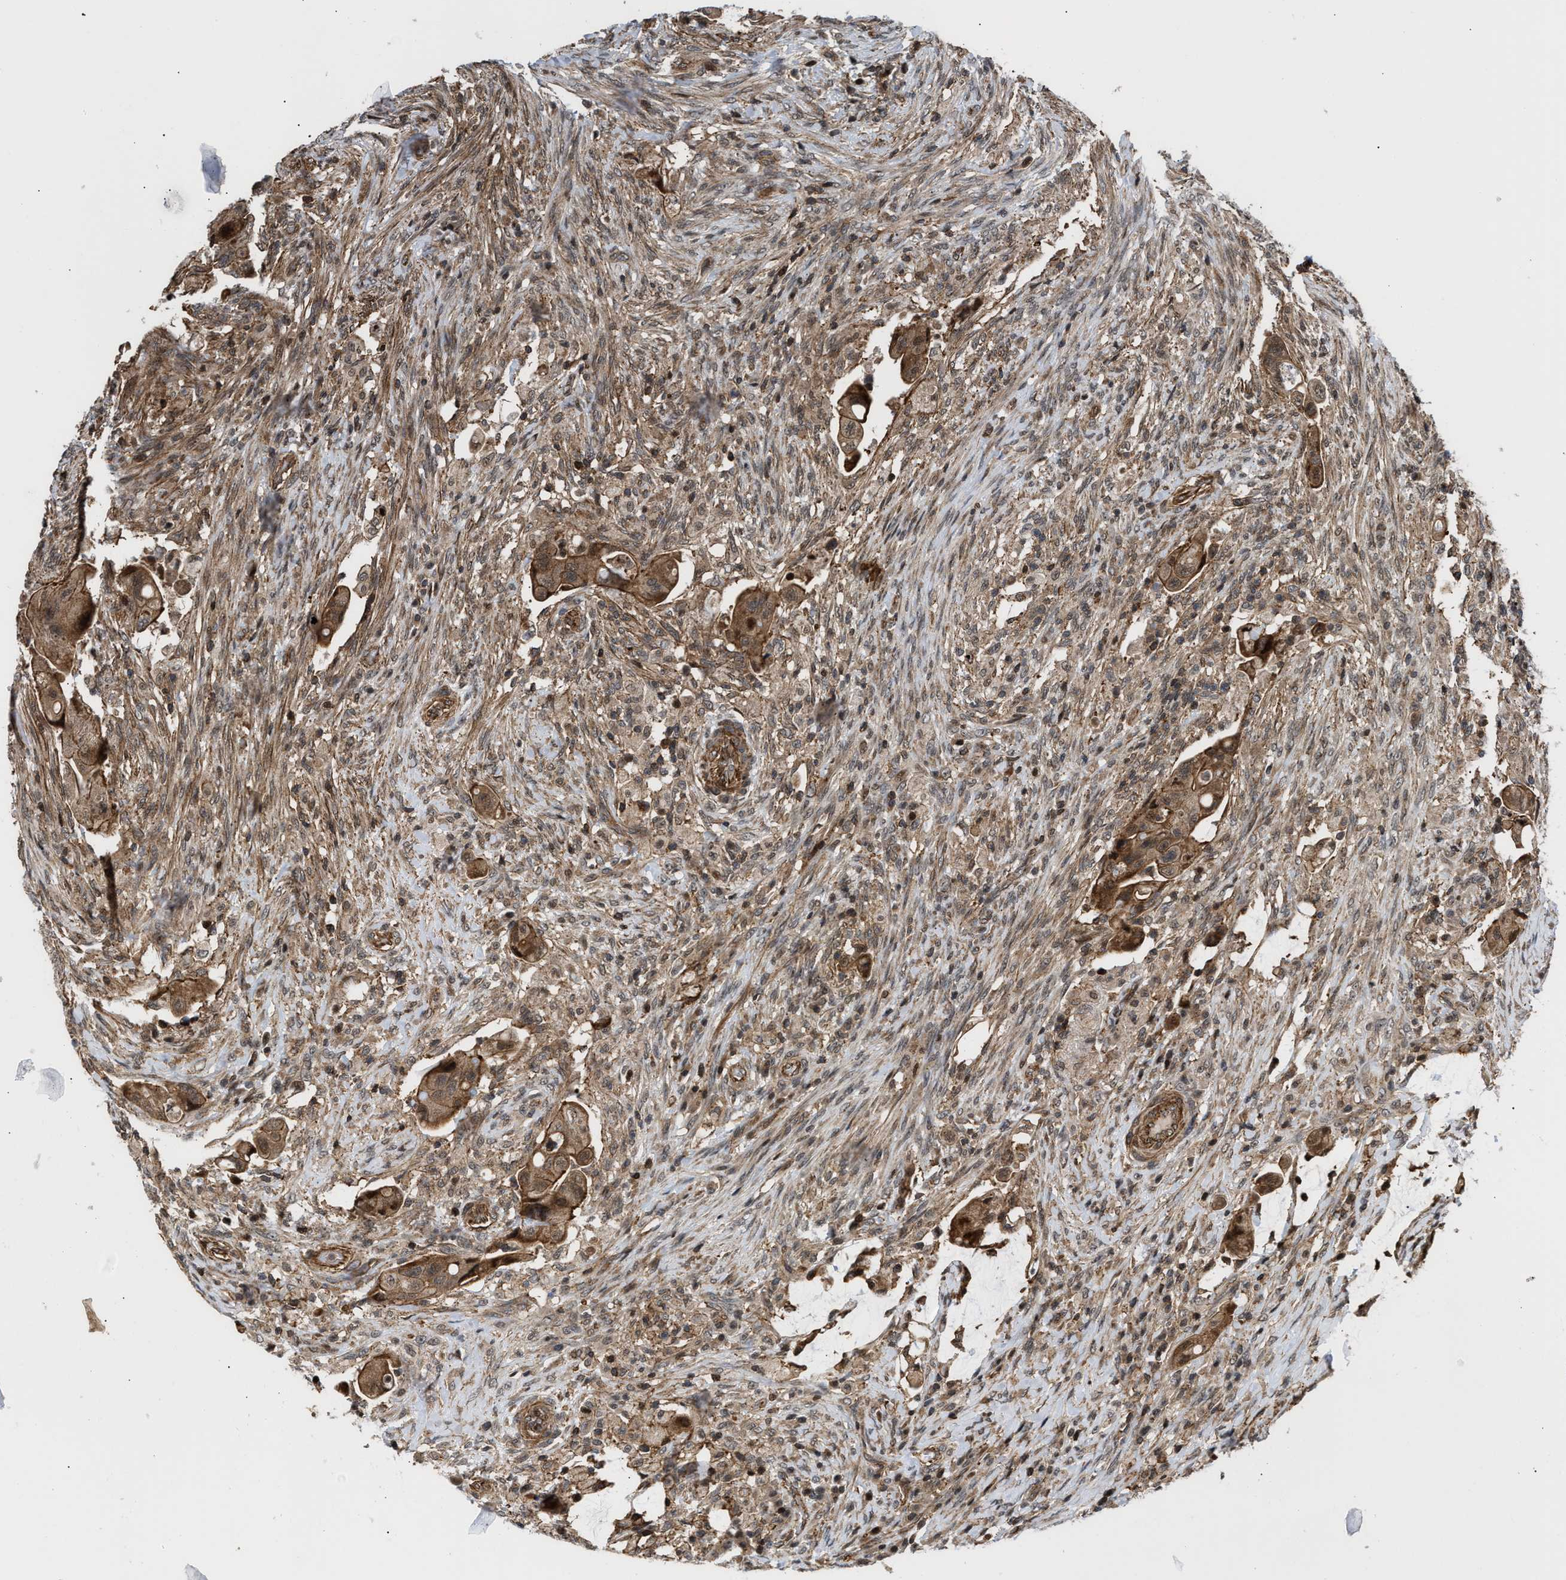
{"staining": {"intensity": "moderate", "quantity": ">75%", "location": "cytoplasmic/membranous"}, "tissue": "colorectal cancer", "cell_type": "Tumor cells", "image_type": "cancer", "snomed": [{"axis": "morphology", "description": "Adenocarcinoma, NOS"}, {"axis": "topography", "description": "Rectum"}], "caption": "IHC (DAB) staining of human colorectal adenocarcinoma shows moderate cytoplasmic/membranous protein expression in about >75% of tumor cells.", "gene": "STAU2", "patient": {"sex": "female", "age": 71}}